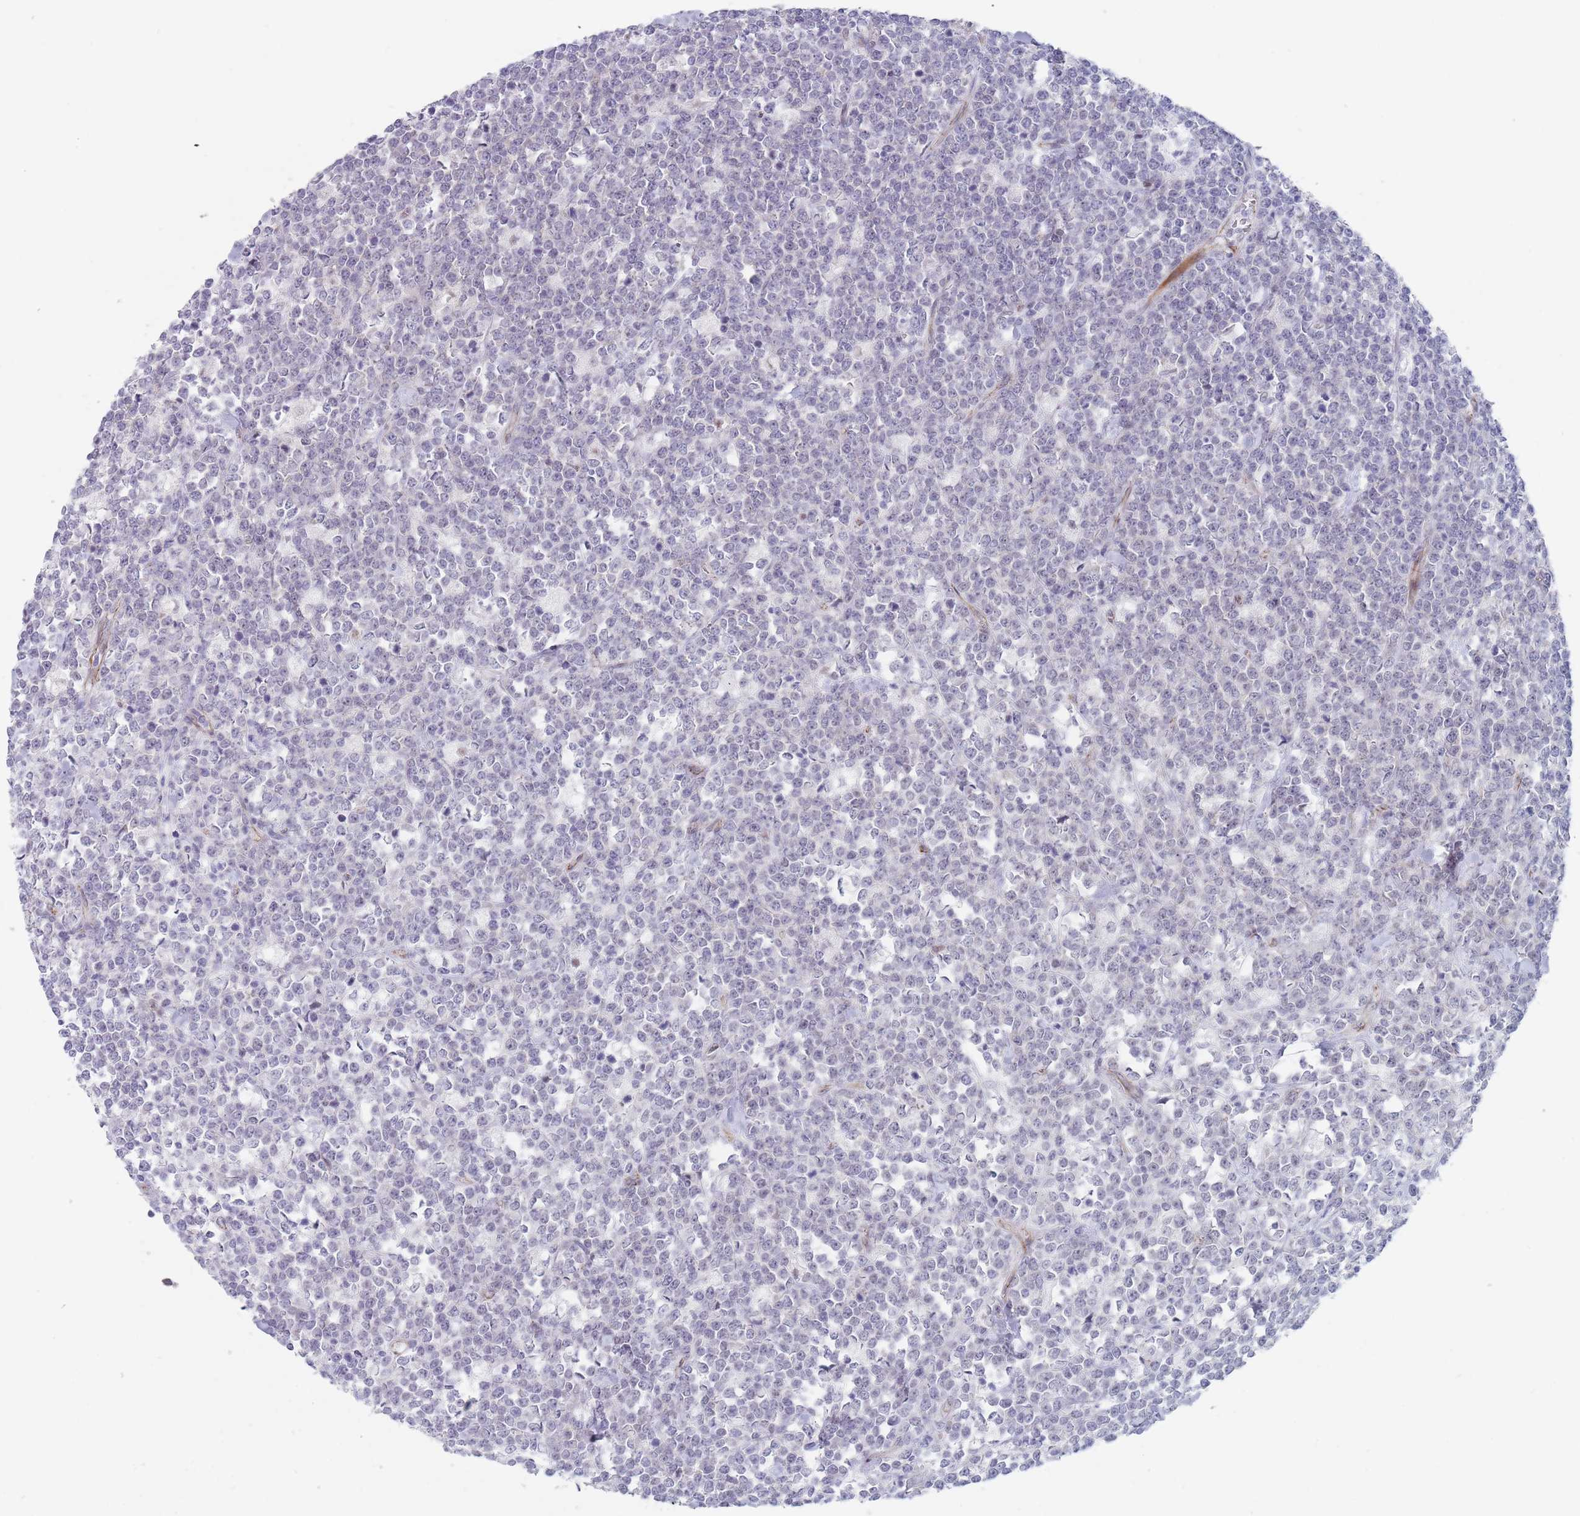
{"staining": {"intensity": "weak", "quantity": "<25%", "location": "nuclear"}, "tissue": "lymphoma", "cell_type": "Tumor cells", "image_type": "cancer", "snomed": [{"axis": "morphology", "description": "Malignant lymphoma, non-Hodgkin's type, High grade"}, {"axis": "topography", "description": "Small intestine"}], "caption": "Lymphoma was stained to show a protein in brown. There is no significant staining in tumor cells. (DAB immunohistochemistry (IHC) visualized using brightfield microscopy, high magnification).", "gene": "OR5A2", "patient": {"sex": "male", "age": 8}}